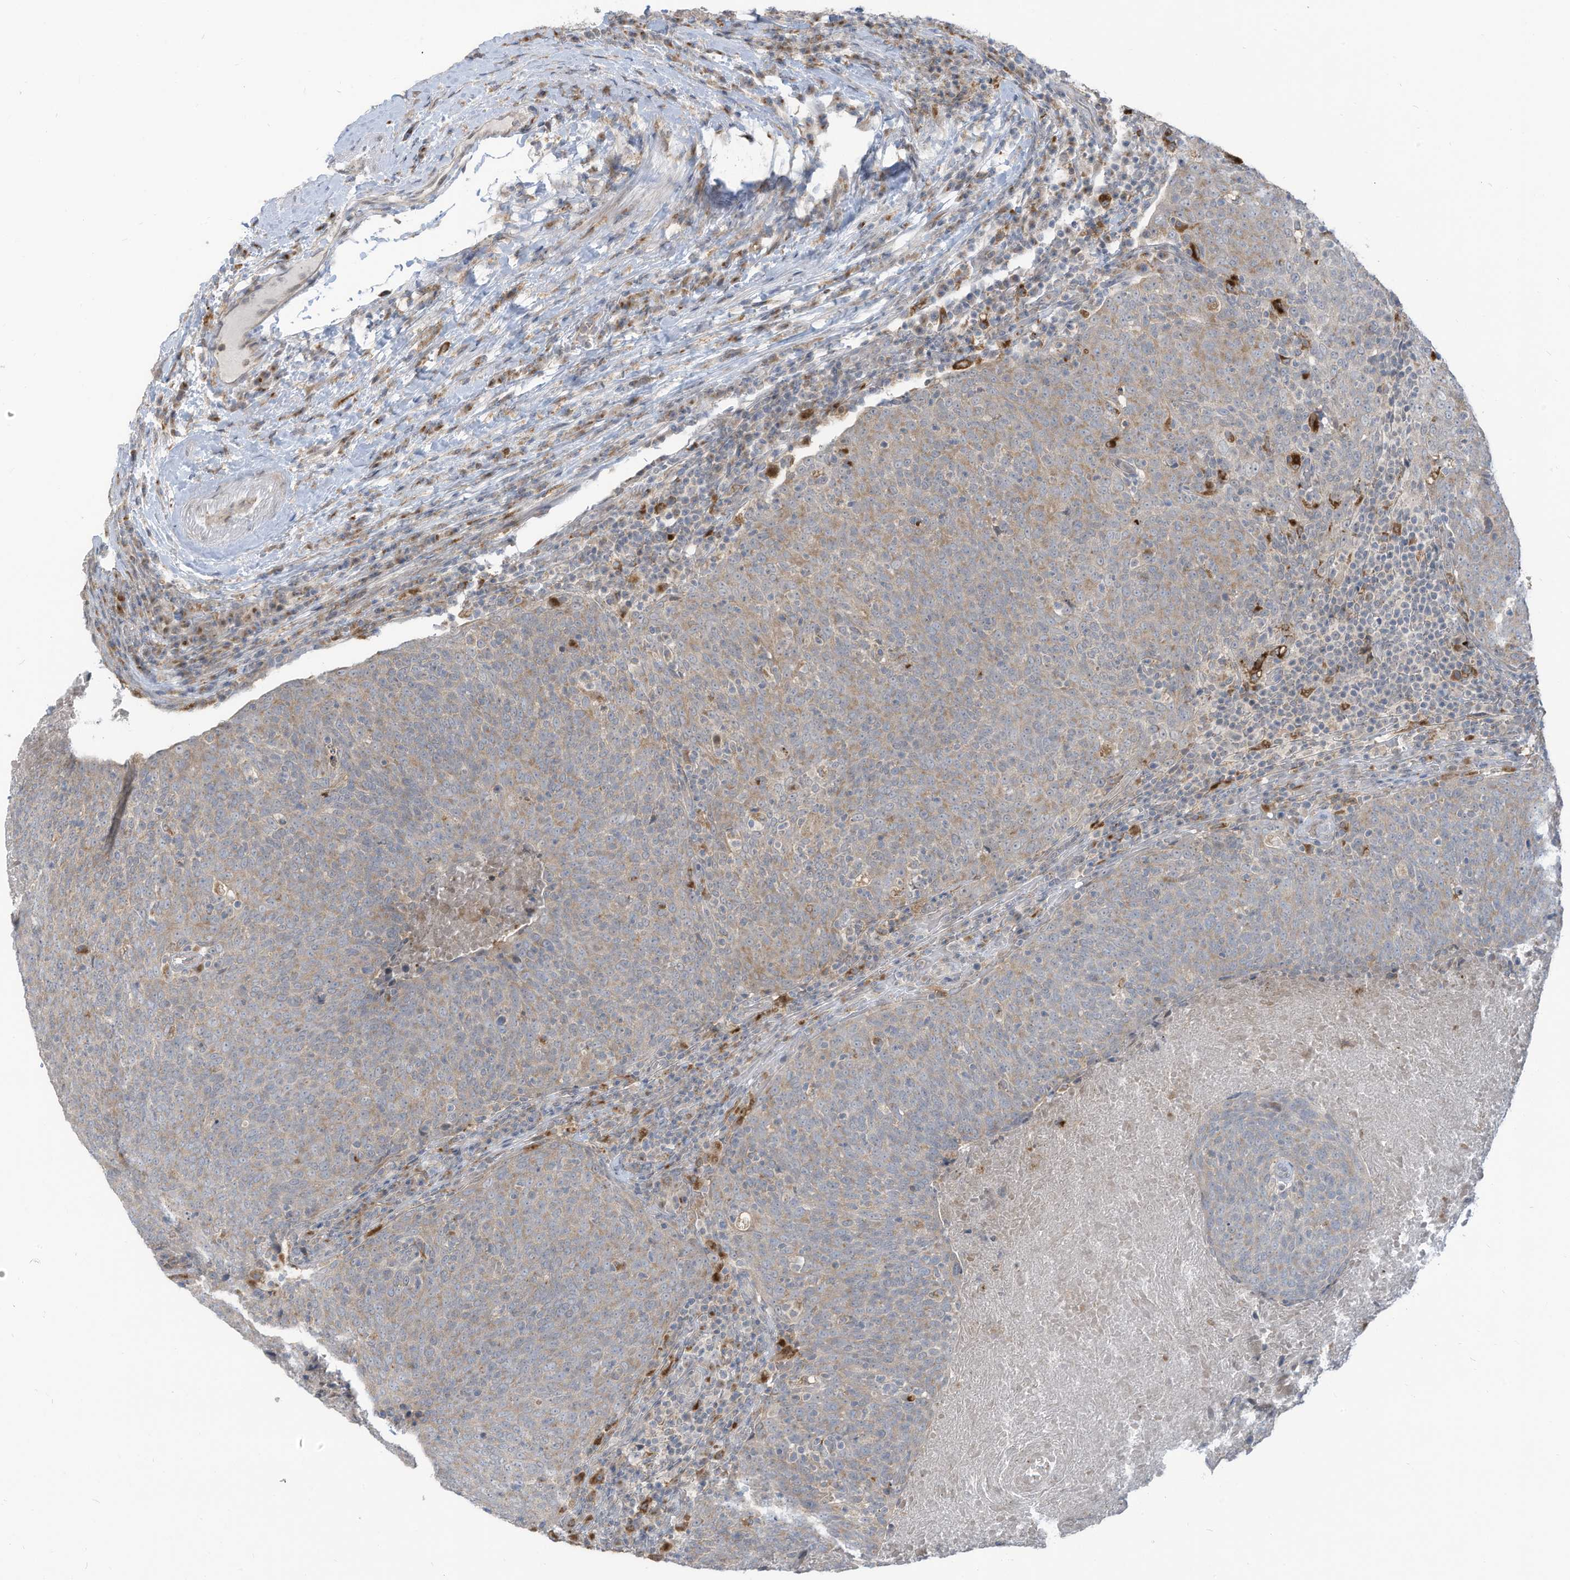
{"staining": {"intensity": "weak", "quantity": "25%-75%", "location": "cytoplasmic/membranous"}, "tissue": "head and neck cancer", "cell_type": "Tumor cells", "image_type": "cancer", "snomed": [{"axis": "morphology", "description": "Squamous cell carcinoma, NOS"}, {"axis": "morphology", "description": "Squamous cell carcinoma, metastatic, NOS"}, {"axis": "topography", "description": "Lymph node"}, {"axis": "topography", "description": "Head-Neck"}], "caption": "Immunohistochemical staining of head and neck cancer (metastatic squamous cell carcinoma) exhibits low levels of weak cytoplasmic/membranous protein staining in about 25%-75% of tumor cells. (brown staining indicates protein expression, while blue staining denotes nuclei).", "gene": "DZIP3", "patient": {"sex": "male", "age": 62}}